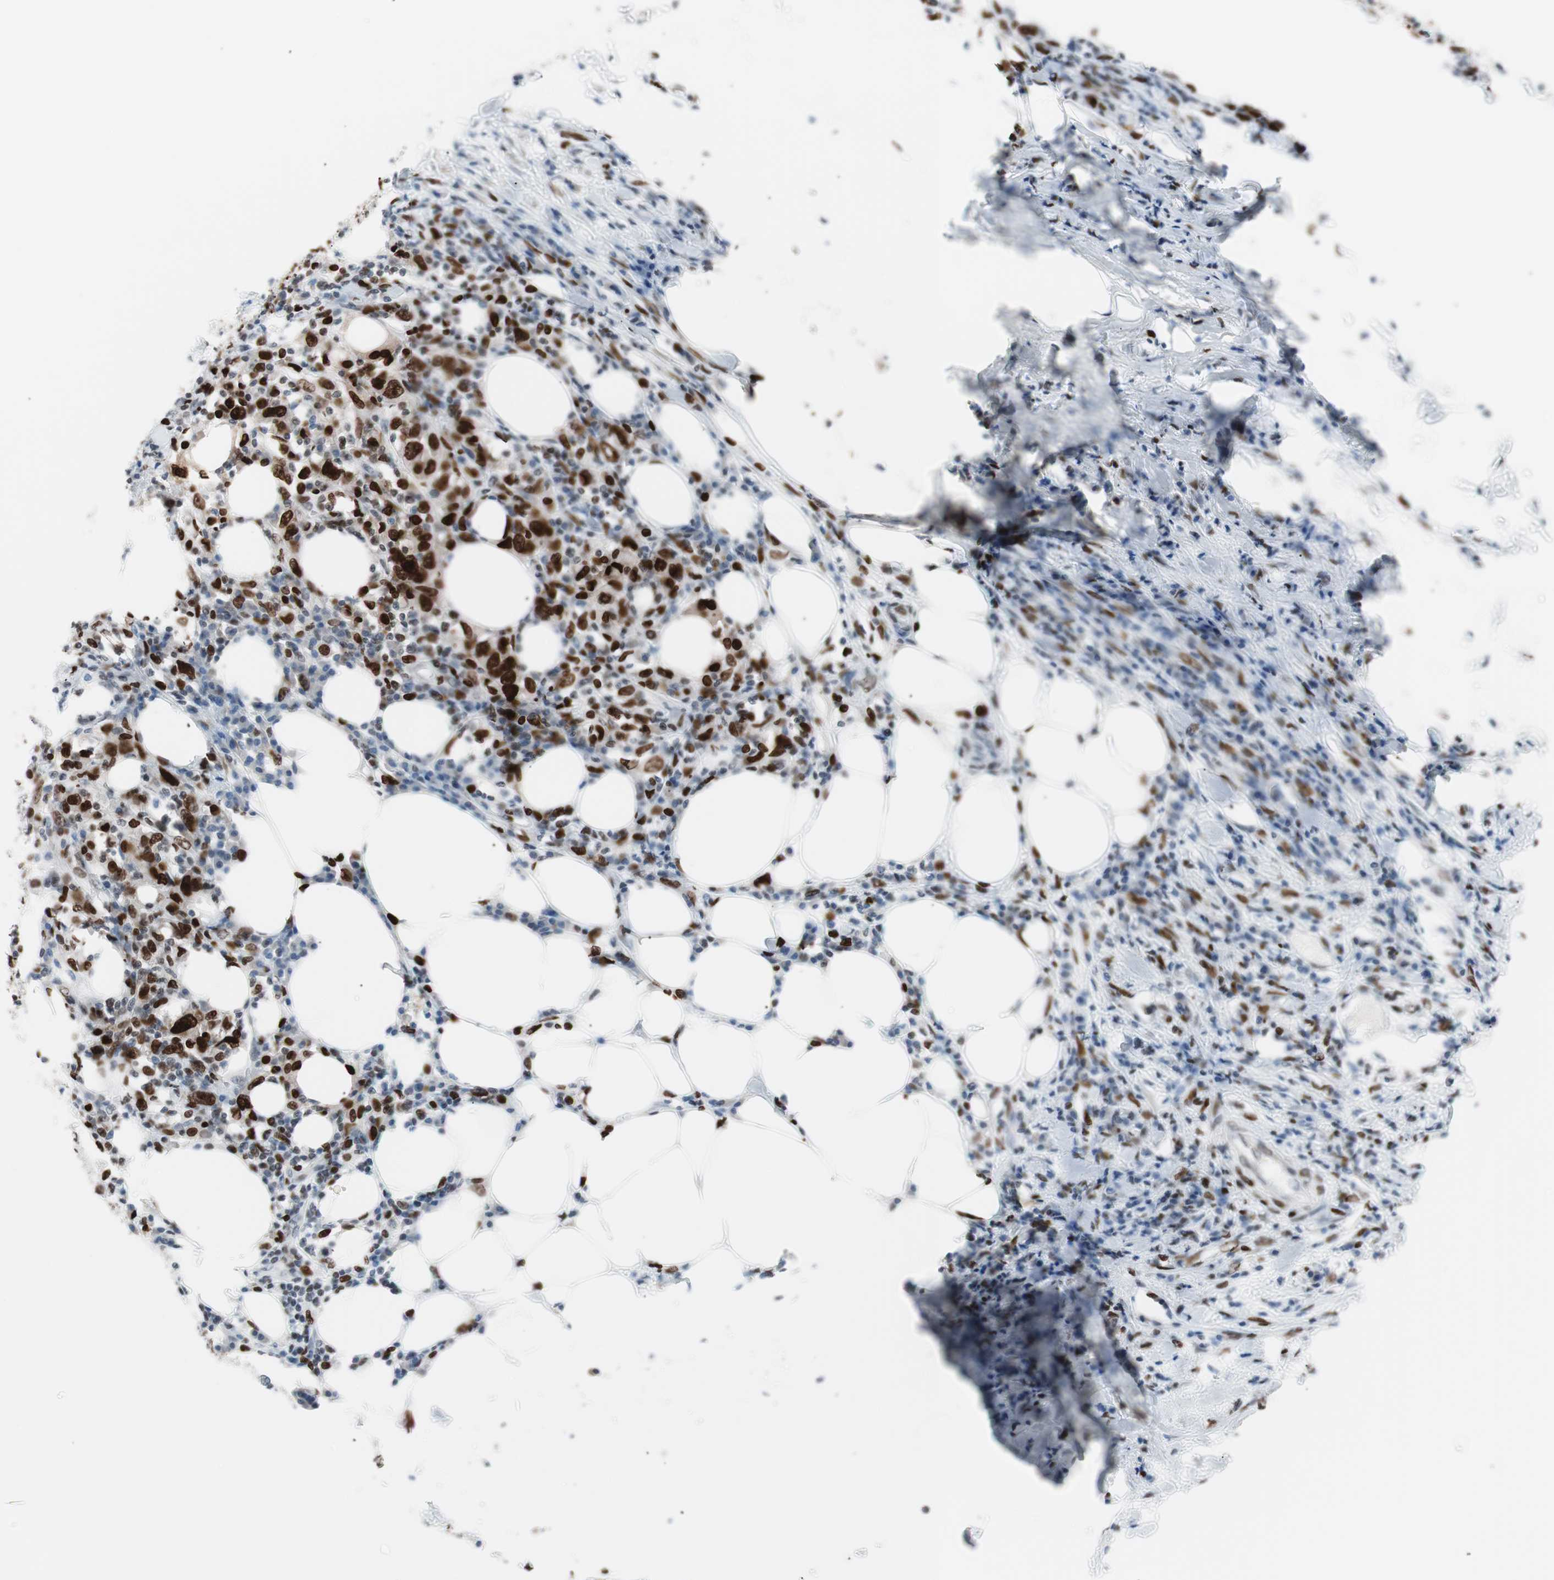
{"staining": {"intensity": "strong", "quantity": ">75%", "location": "nuclear"}, "tissue": "urothelial cancer", "cell_type": "Tumor cells", "image_type": "cancer", "snomed": [{"axis": "morphology", "description": "Urothelial carcinoma, High grade"}, {"axis": "topography", "description": "Urinary bladder"}], "caption": "Urothelial cancer stained with a brown dye demonstrates strong nuclear positive staining in approximately >75% of tumor cells.", "gene": "CEBPB", "patient": {"sex": "male", "age": 61}}